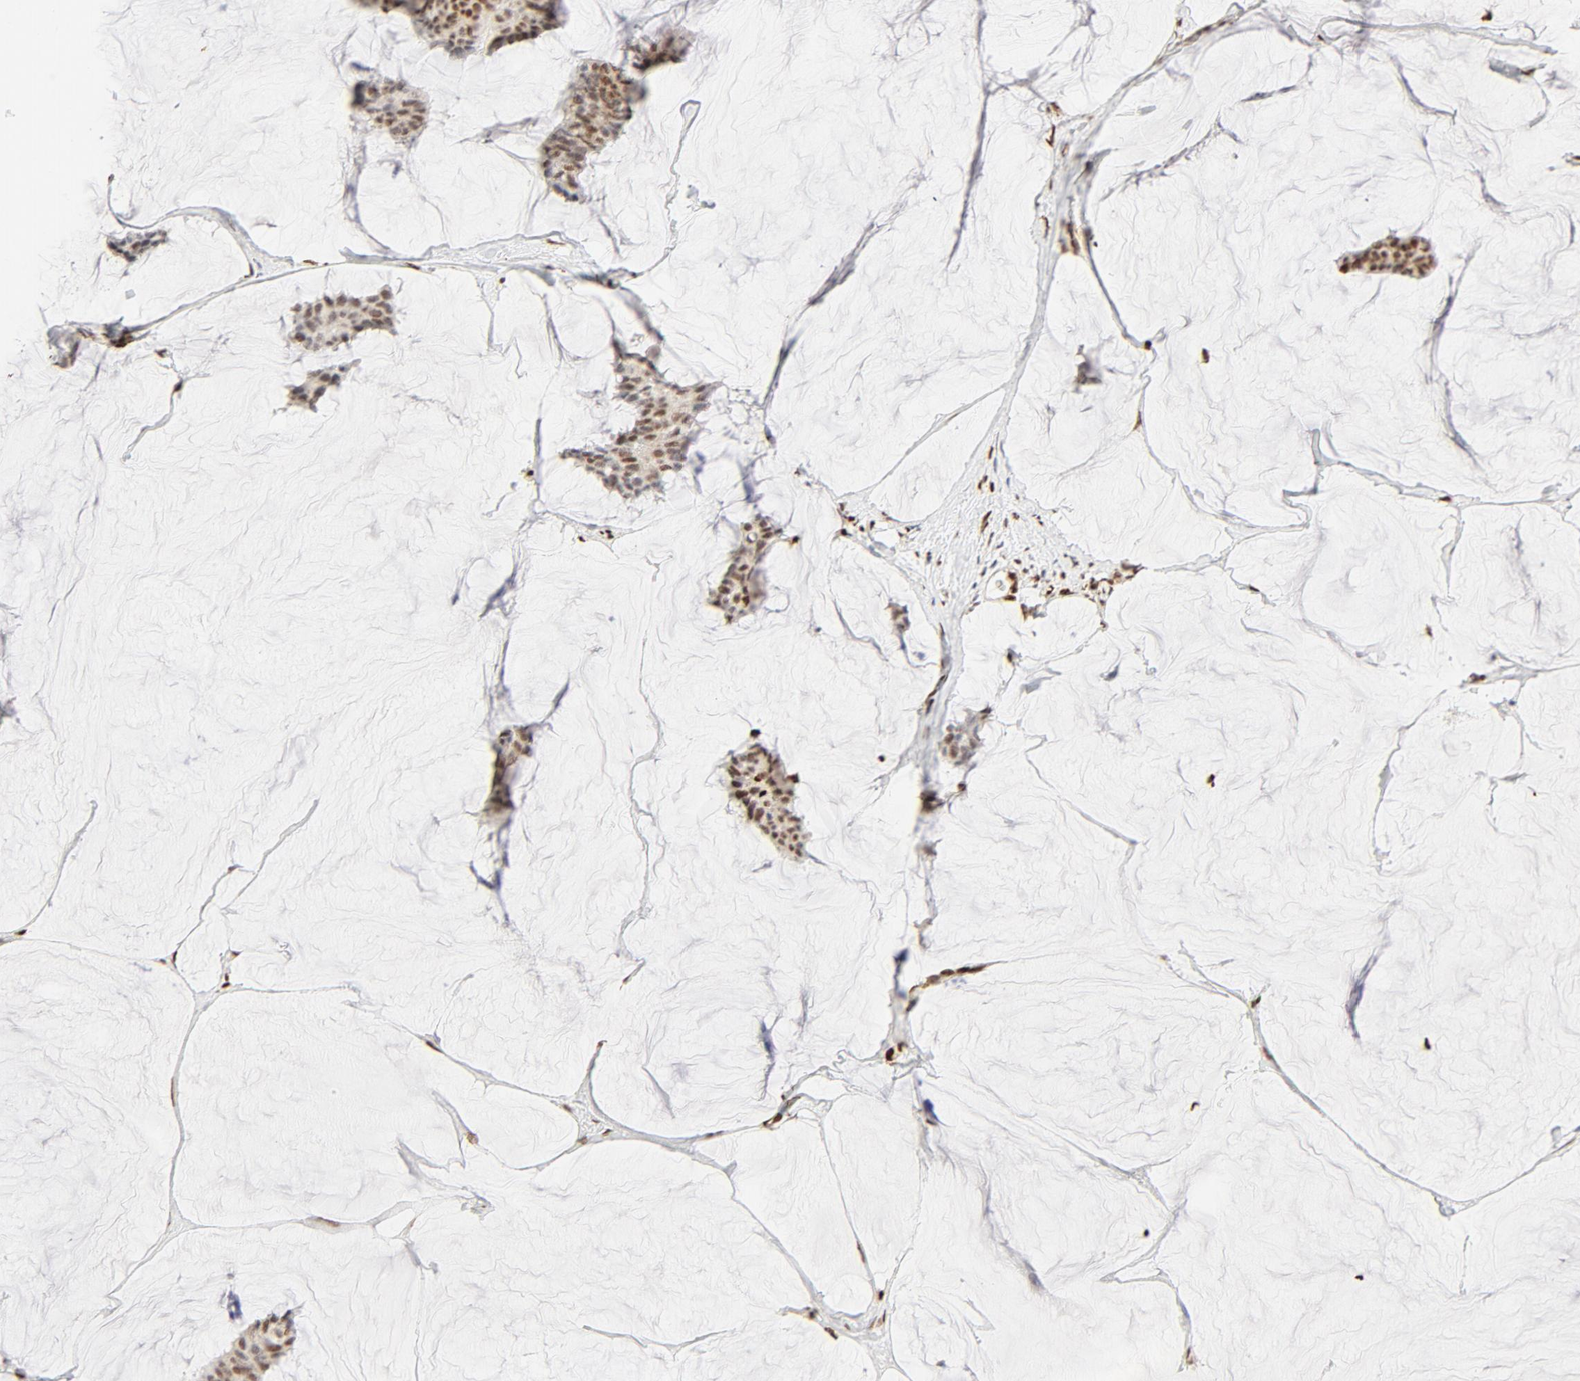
{"staining": {"intensity": "weak", "quantity": ">75%", "location": "nuclear"}, "tissue": "breast cancer", "cell_type": "Tumor cells", "image_type": "cancer", "snomed": [{"axis": "morphology", "description": "Duct carcinoma"}, {"axis": "topography", "description": "Breast"}], "caption": "Intraductal carcinoma (breast) was stained to show a protein in brown. There is low levels of weak nuclear expression in approximately >75% of tumor cells. (Stains: DAB in brown, nuclei in blue, Microscopy: brightfield microscopy at high magnification).", "gene": "MEF2A", "patient": {"sex": "female", "age": 93}}